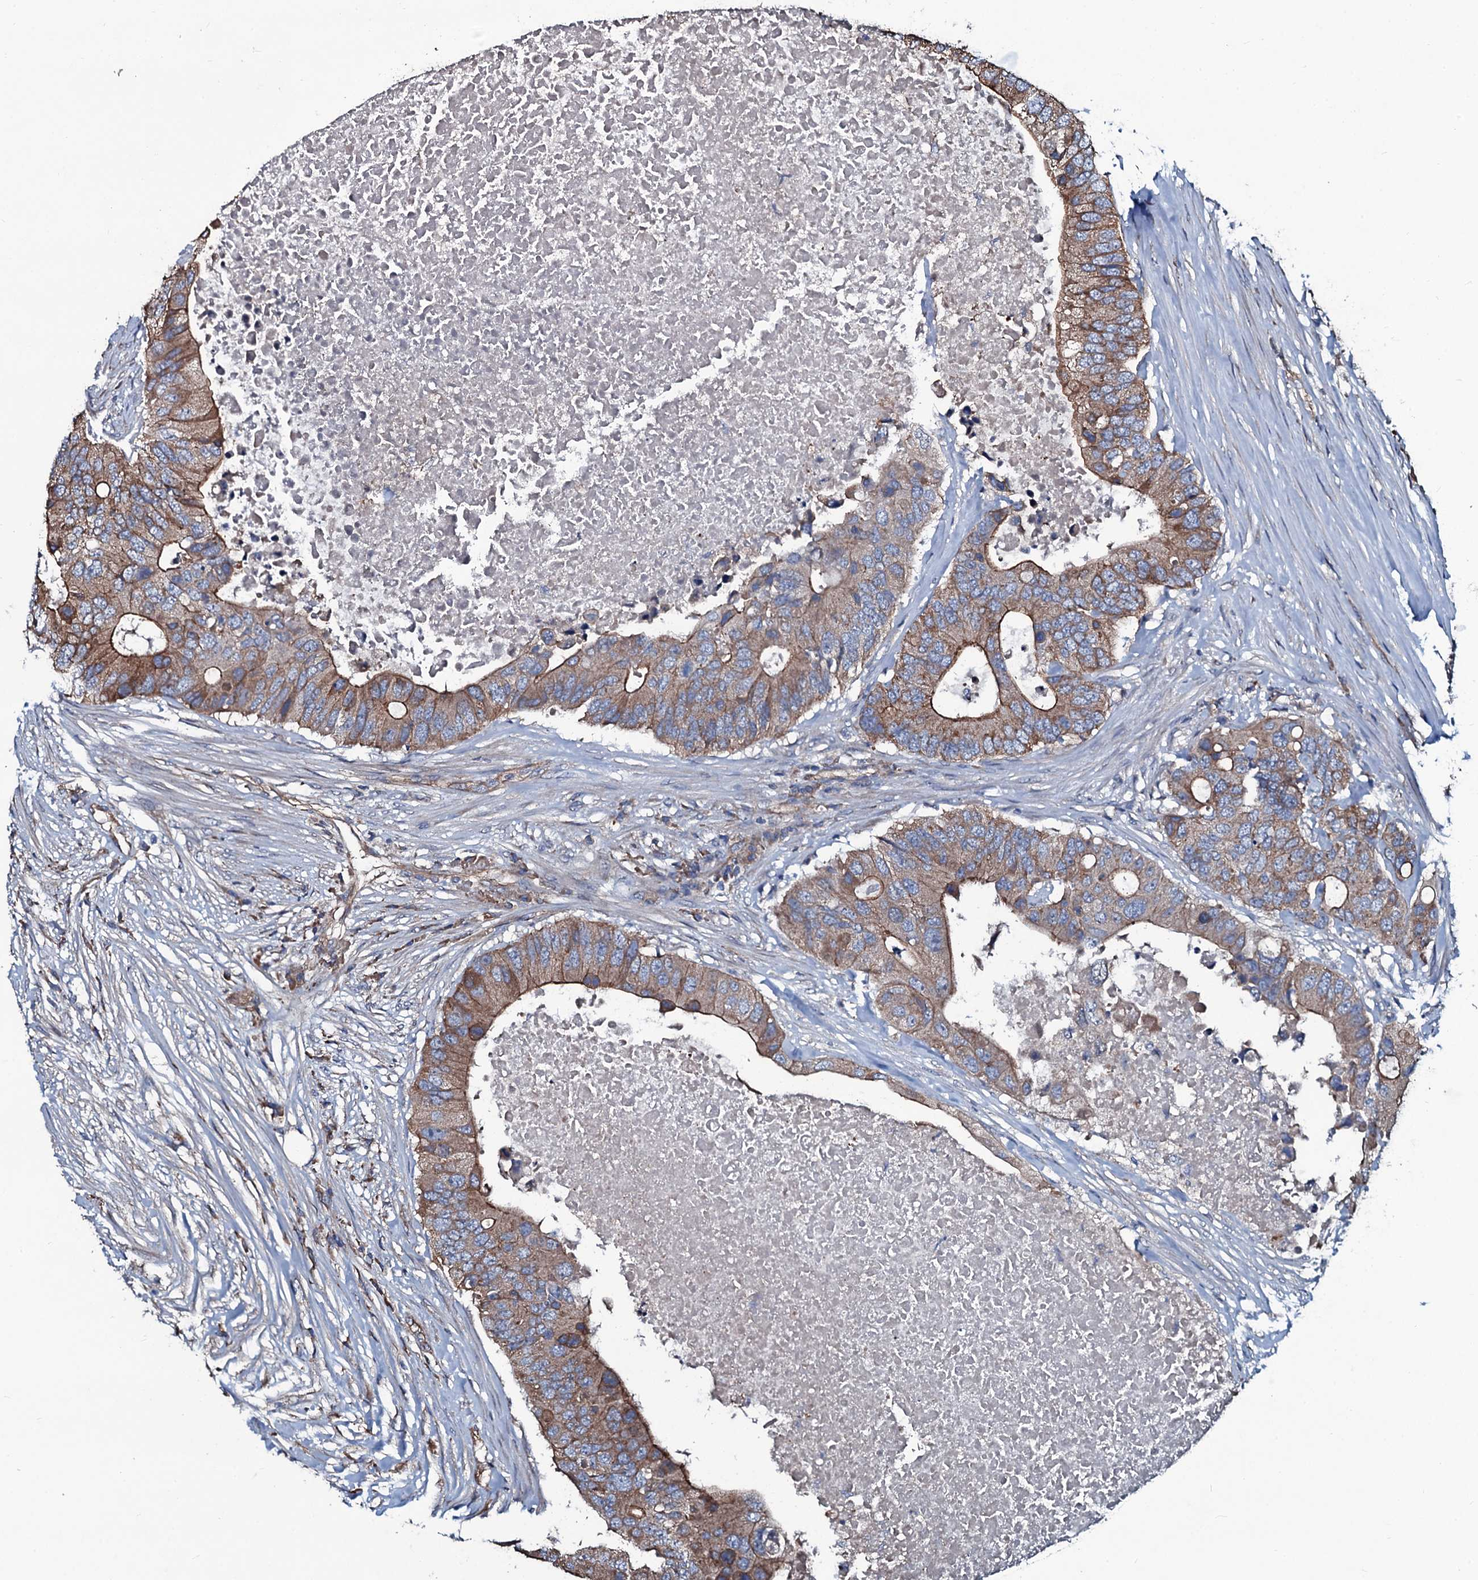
{"staining": {"intensity": "moderate", "quantity": ">75%", "location": "cytoplasmic/membranous"}, "tissue": "colorectal cancer", "cell_type": "Tumor cells", "image_type": "cancer", "snomed": [{"axis": "morphology", "description": "Adenocarcinoma, NOS"}, {"axis": "topography", "description": "Colon"}], "caption": "This is an image of immunohistochemistry (IHC) staining of colorectal cancer (adenocarcinoma), which shows moderate positivity in the cytoplasmic/membranous of tumor cells.", "gene": "DMAC2", "patient": {"sex": "male", "age": 71}}